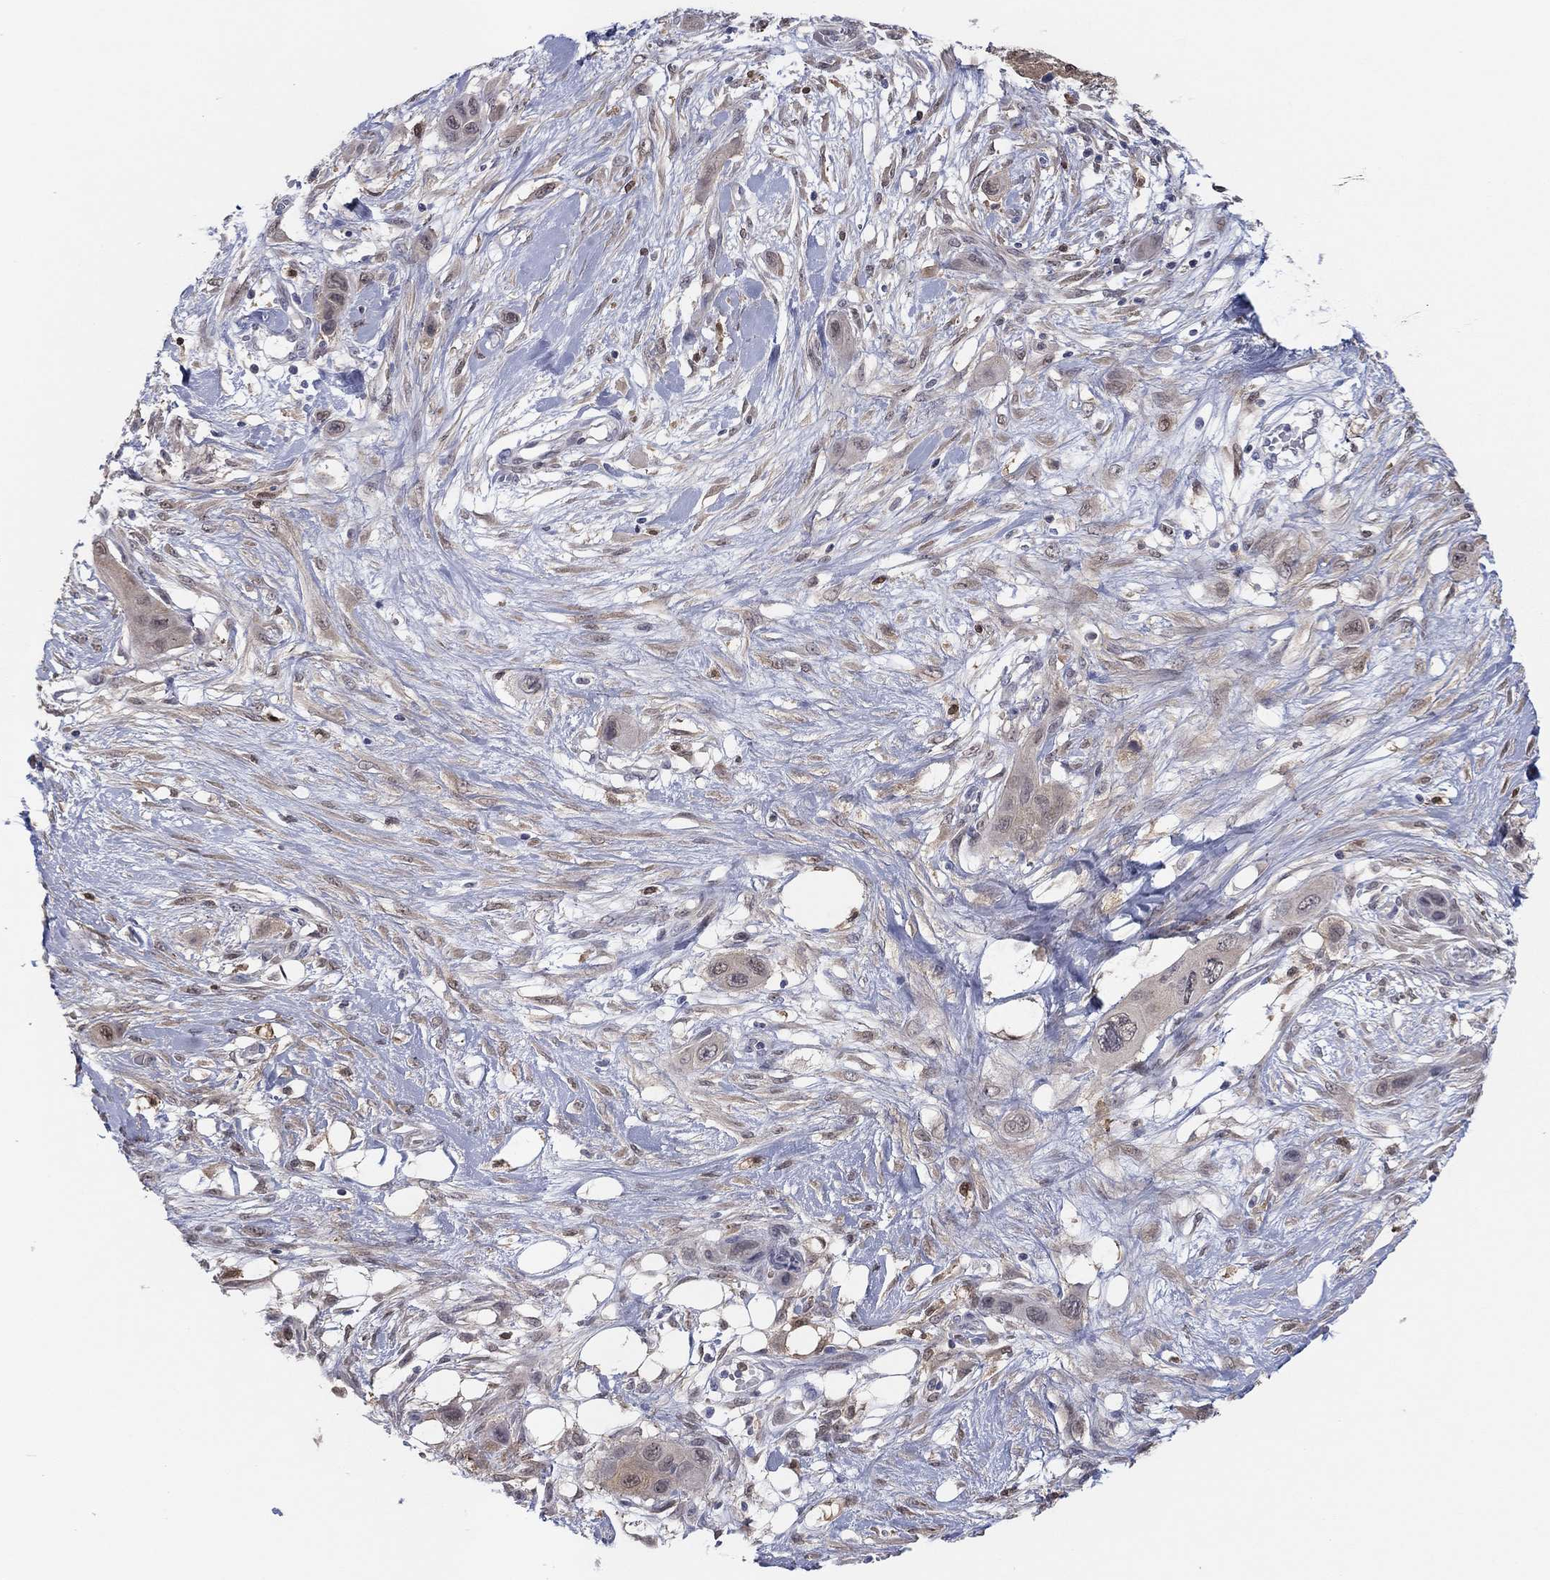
{"staining": {"intensity": "weak", "quantity": "<25%", "location": "cytoplasmic/membranous"}, "tissue": "skin cancer", "cell_type": "Tumor cells", "image_type": "cancer", "snomed": [{"axis": "morphology", "description": "Squamous cell carcinoma, NOS"}, {"axis": "topography", "description": "Skin"}], "caption": "Skin squamous cell carcinoma stained for a protein using IHC reveals no staining tumor cells.", "gene": "PDXK", "patient": {"sex": "male", "age": 79}}